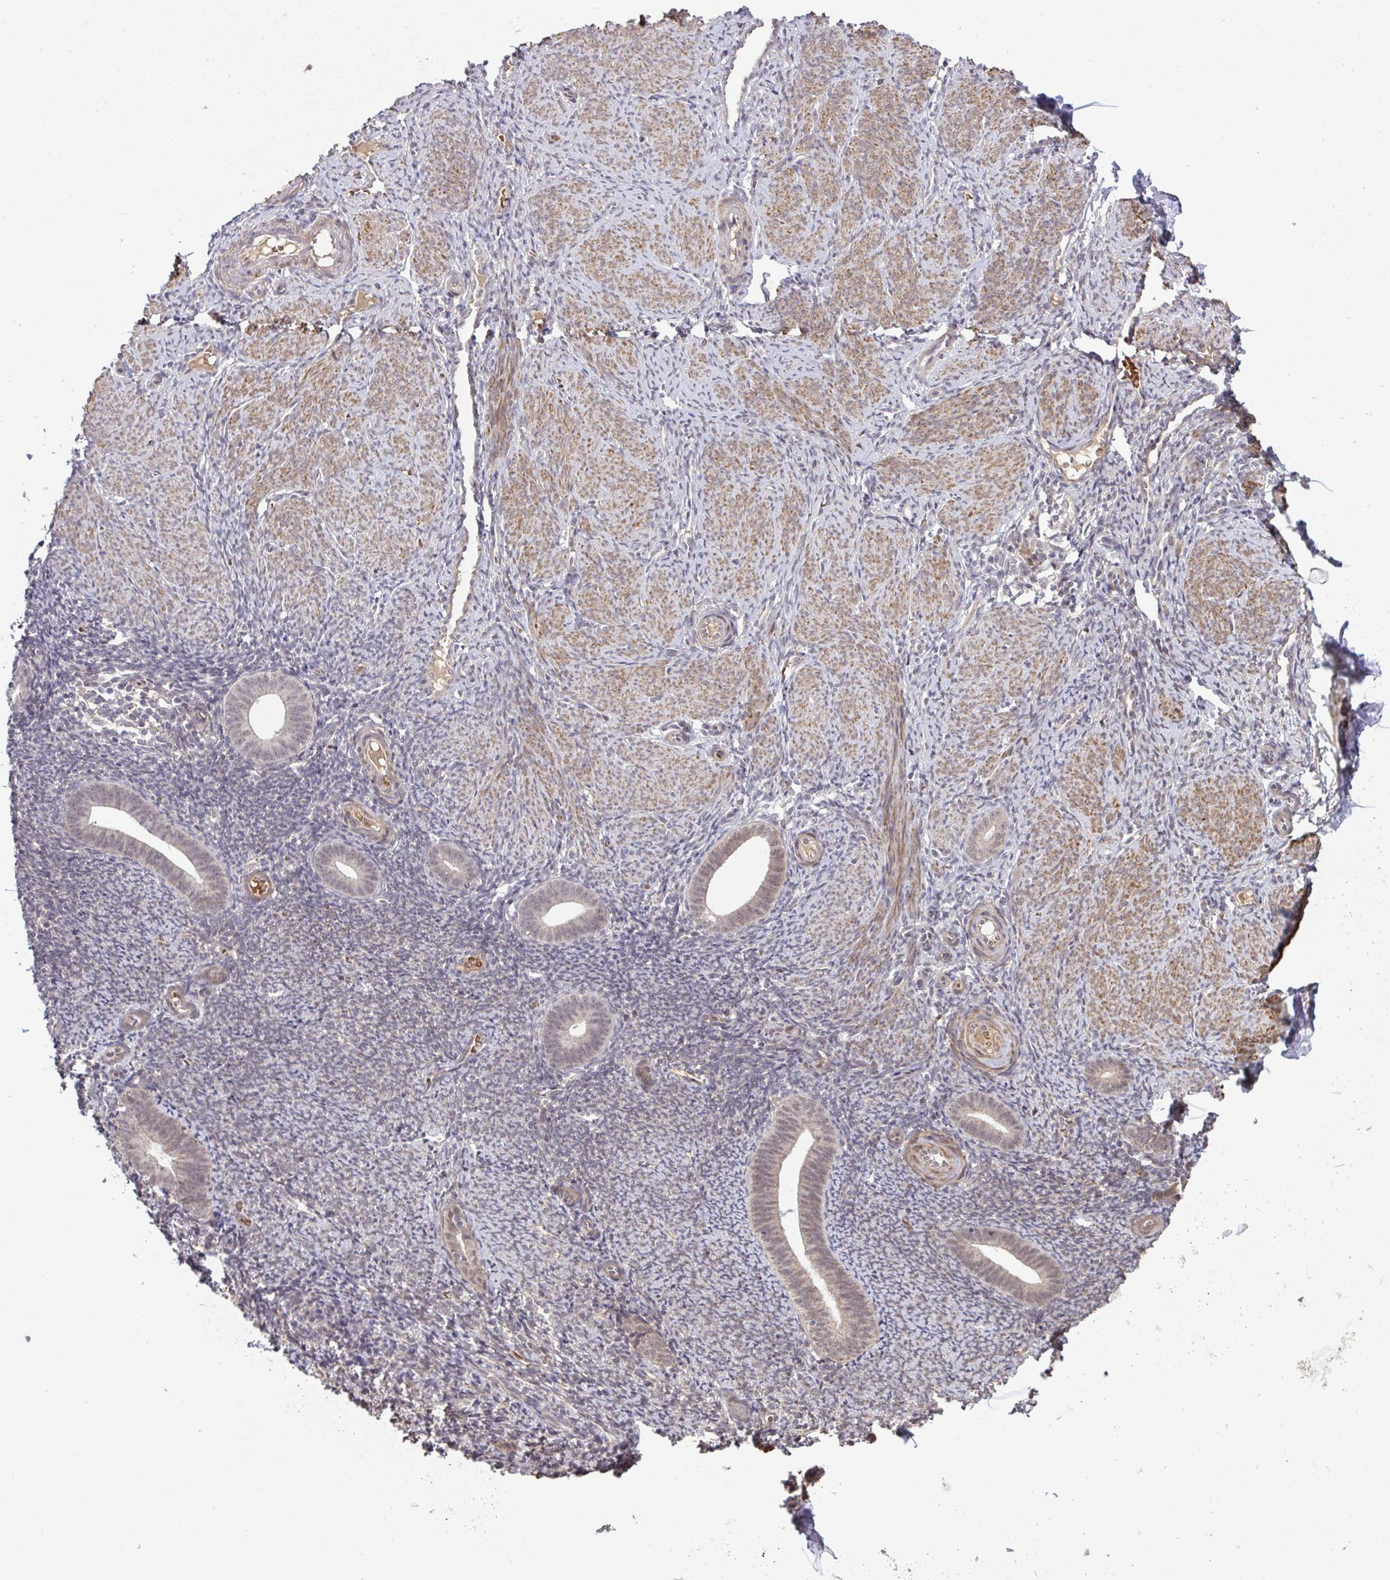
{"staining": {"intensity": "weak", "quantity": "25%-75%", "location": "cytoplasmic/membranous"}, "tissue": "endometrium", "cell_type": "Cells in endometrial stroma", "image_type": "normal", "snomed": [{"axis": "morphology", "description": "Normal tissue, NOS"}, {"axis": "topography", "description": "Endometrium"}], "caption": "Cells in endometrial stroma show weak cytoplasmic/membranous staining in approximately 25%-75% of cells in normal endometrium.", "gene": "ZSCAN9", "patient": {"sex": "female", "age": 39}}